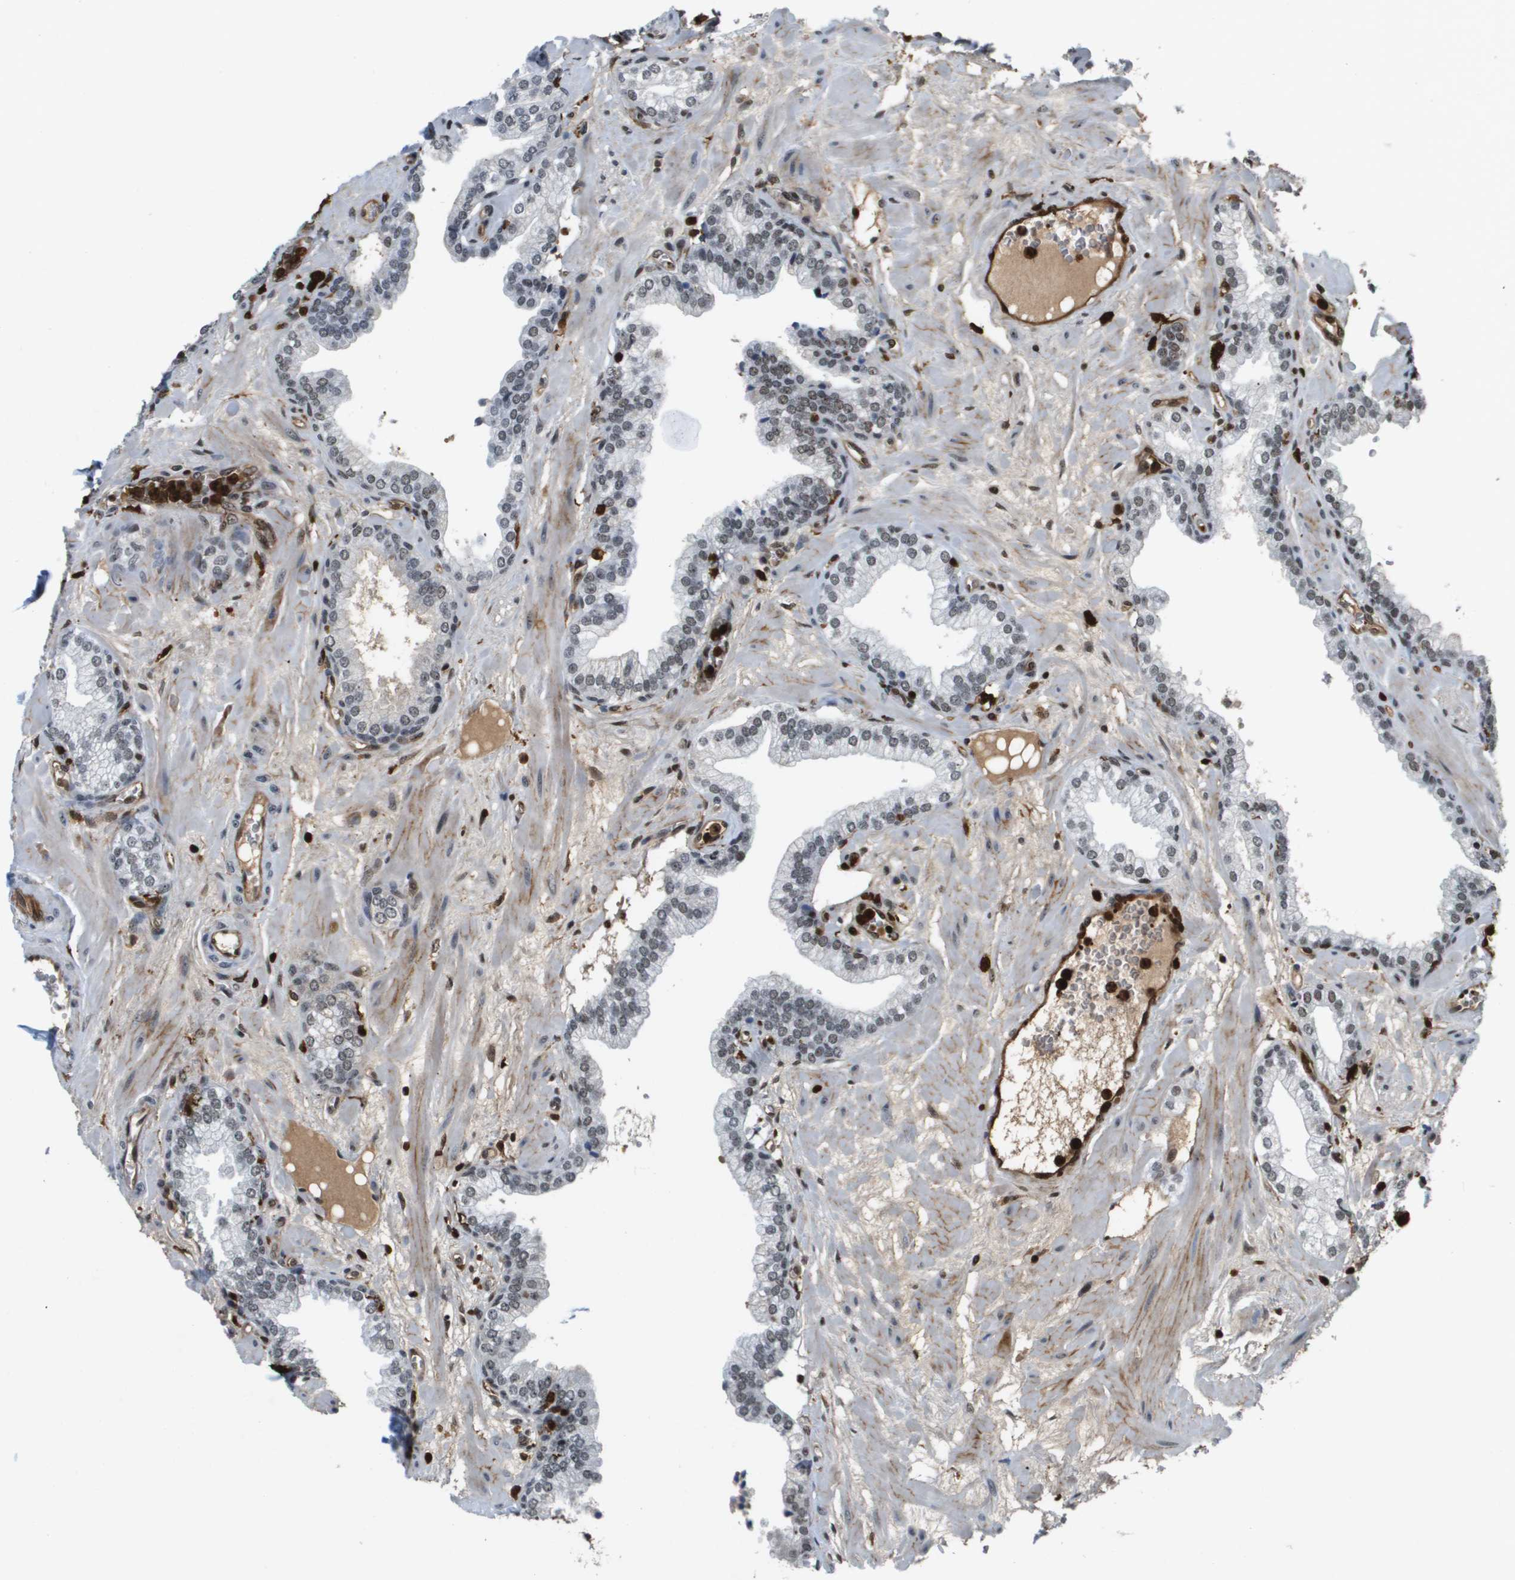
{"staining": {"intensity": "weak", "quantity": ">75%", "location": "nuclear"}, "tissue": "prostate", "cell_type": "Glandular cells", "image_type": "normal", "snomed": [{"axis": "morphology", "description": "Normal tissue, NOS"}, {"axis": "morphology", "description": "Urothelial carcinoma, Low grade"}, {"axis": "topography", "description": "Urinary bladder"}, {"axis": "topography", "description": "Prostate"}], "caption": "Prostate was stained to show a protein in brown. There is low levels of weak nuclear positivity in about >75% of glandular cells.", "gene": "EP400", "patient": {"sex": "male", "age": 60}}